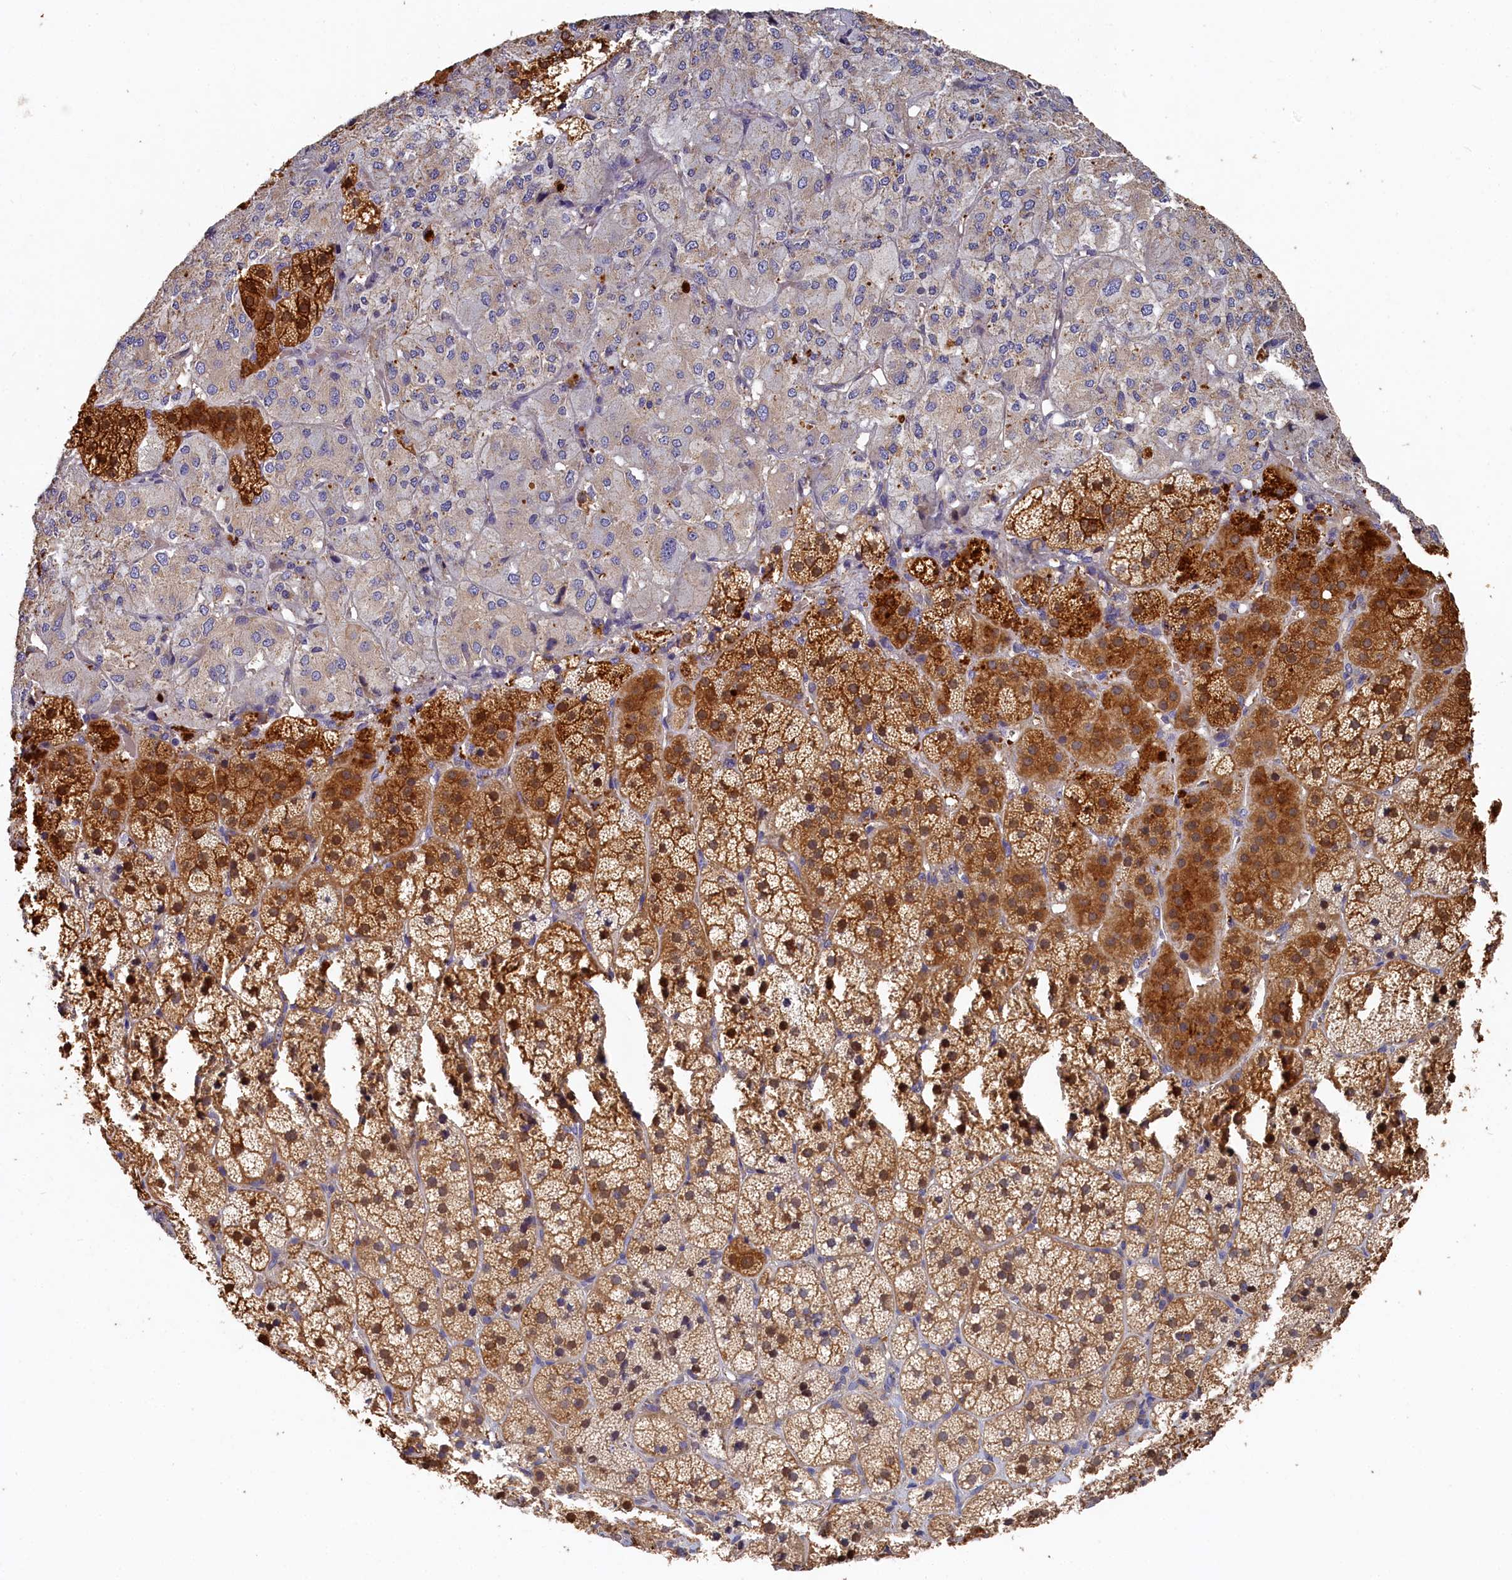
{"staining": {"intensity": "moderate", "quantity": ">75%", "location": "cytoplasmic/membranous,nuclear"}, "tissue": "adrenal gland", "cell_type": "Glandular cells", "image_type": "normal", "snomed": [{"axis": "morphology", "description": "Normal tissue, NOS"}, {"axis": "topography", "description": "Adrenal gland"}], "caption": "Protein analysis of normal adrenal gland shows moderate cytoplasmic/membranous,nuclear staining in about >75% of glandular cells.", "gene": "DHRS11", "patient": {"sex": "female", "age": 44}}